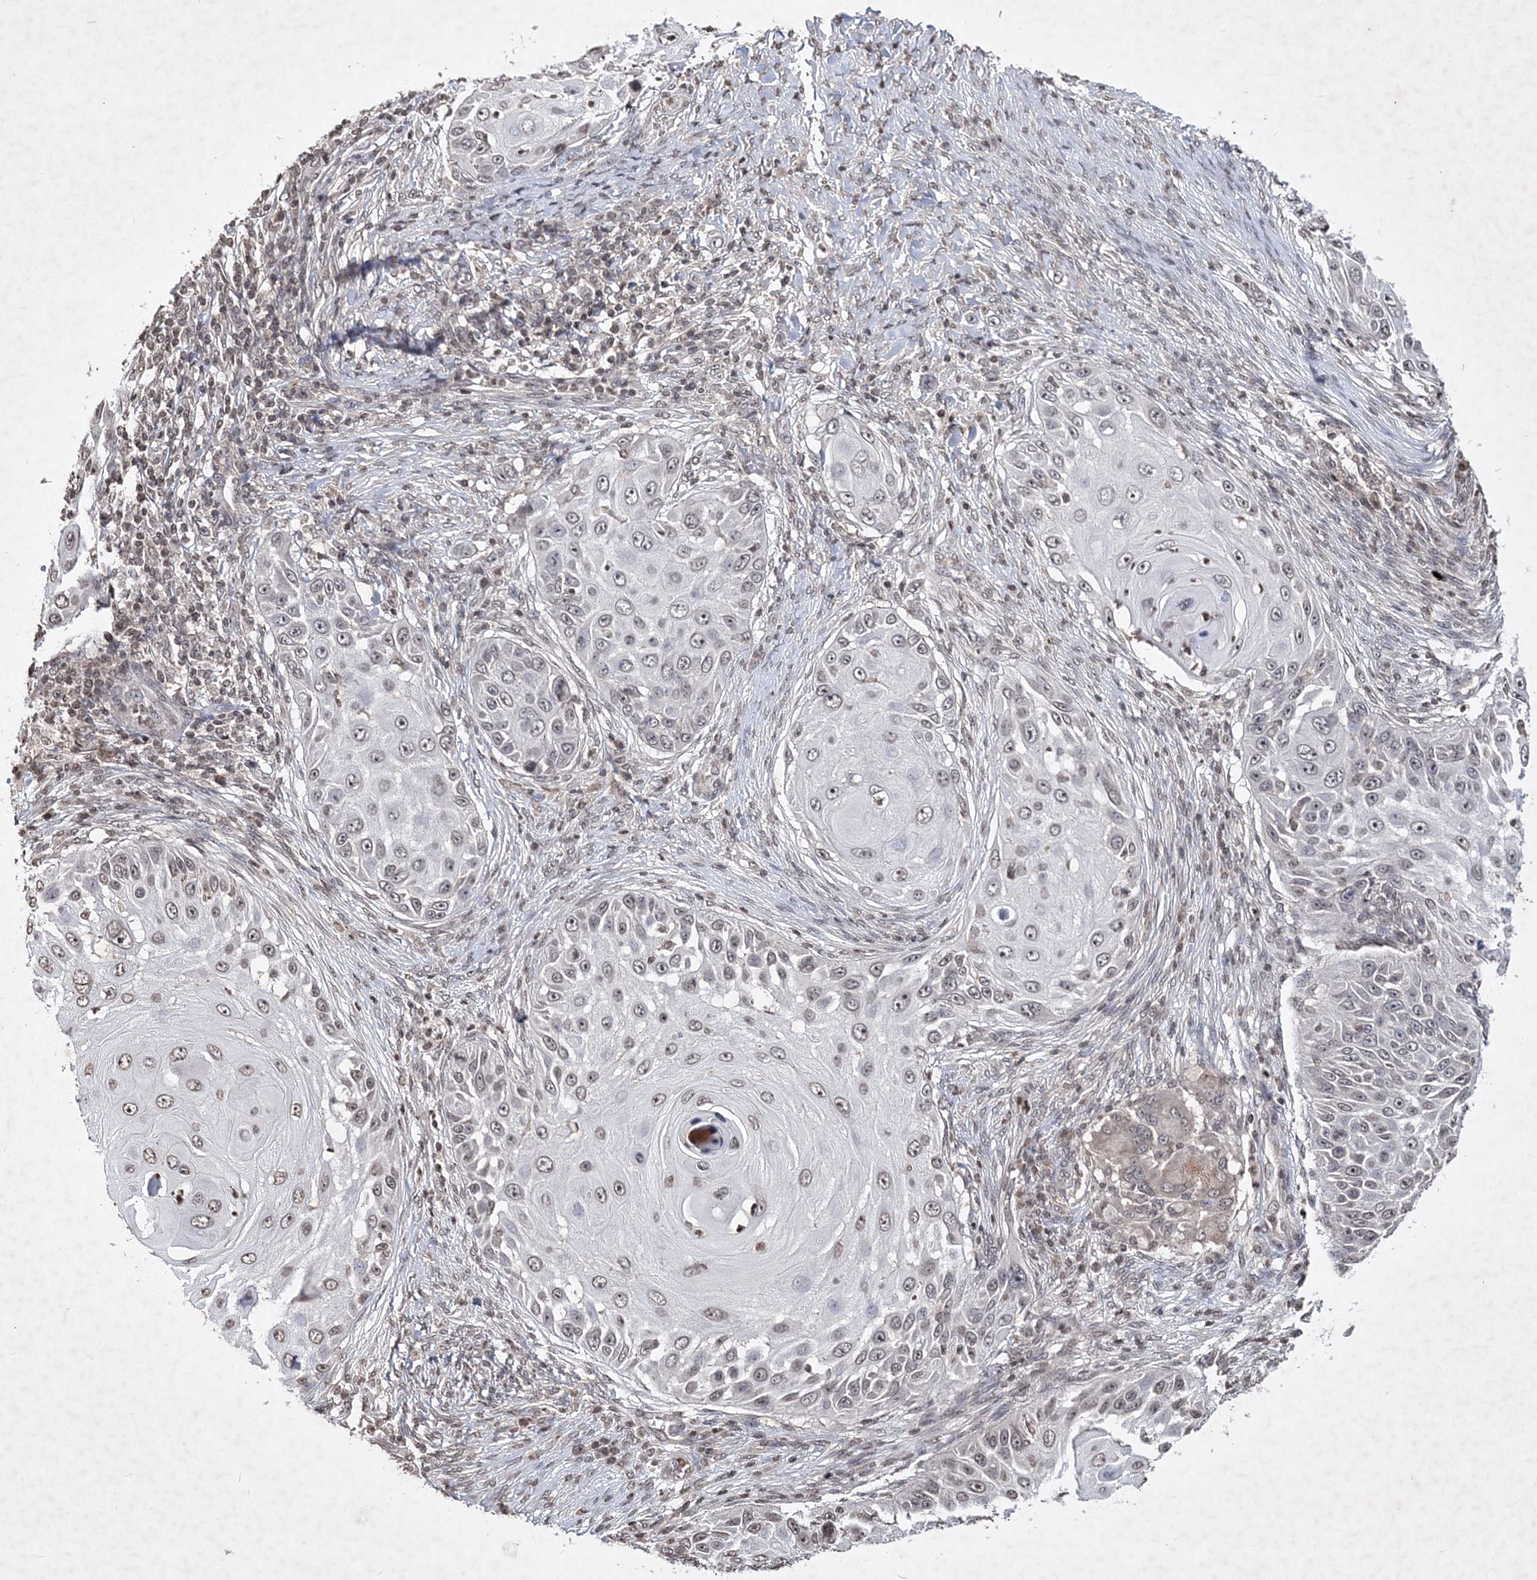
{"staining": {"intensity": "weak", "quantity": "<25%", "location": "nuclear"}, "tissue": "skin cancer", "cell_type": "Tumor cells", "image_type": "cancer", "snomed": [{"axis": "morphology", "description": "Squamous cell carcinoma, NOS"}, {"axis": "topography", "description": "Skin"}], "caption": "Human skin cancer stained for a protein using immunohistochemistry shows no positivity in tumor cells.", "gene": "SOWAHB", "patient": {"sex": "female", "age": 44}}